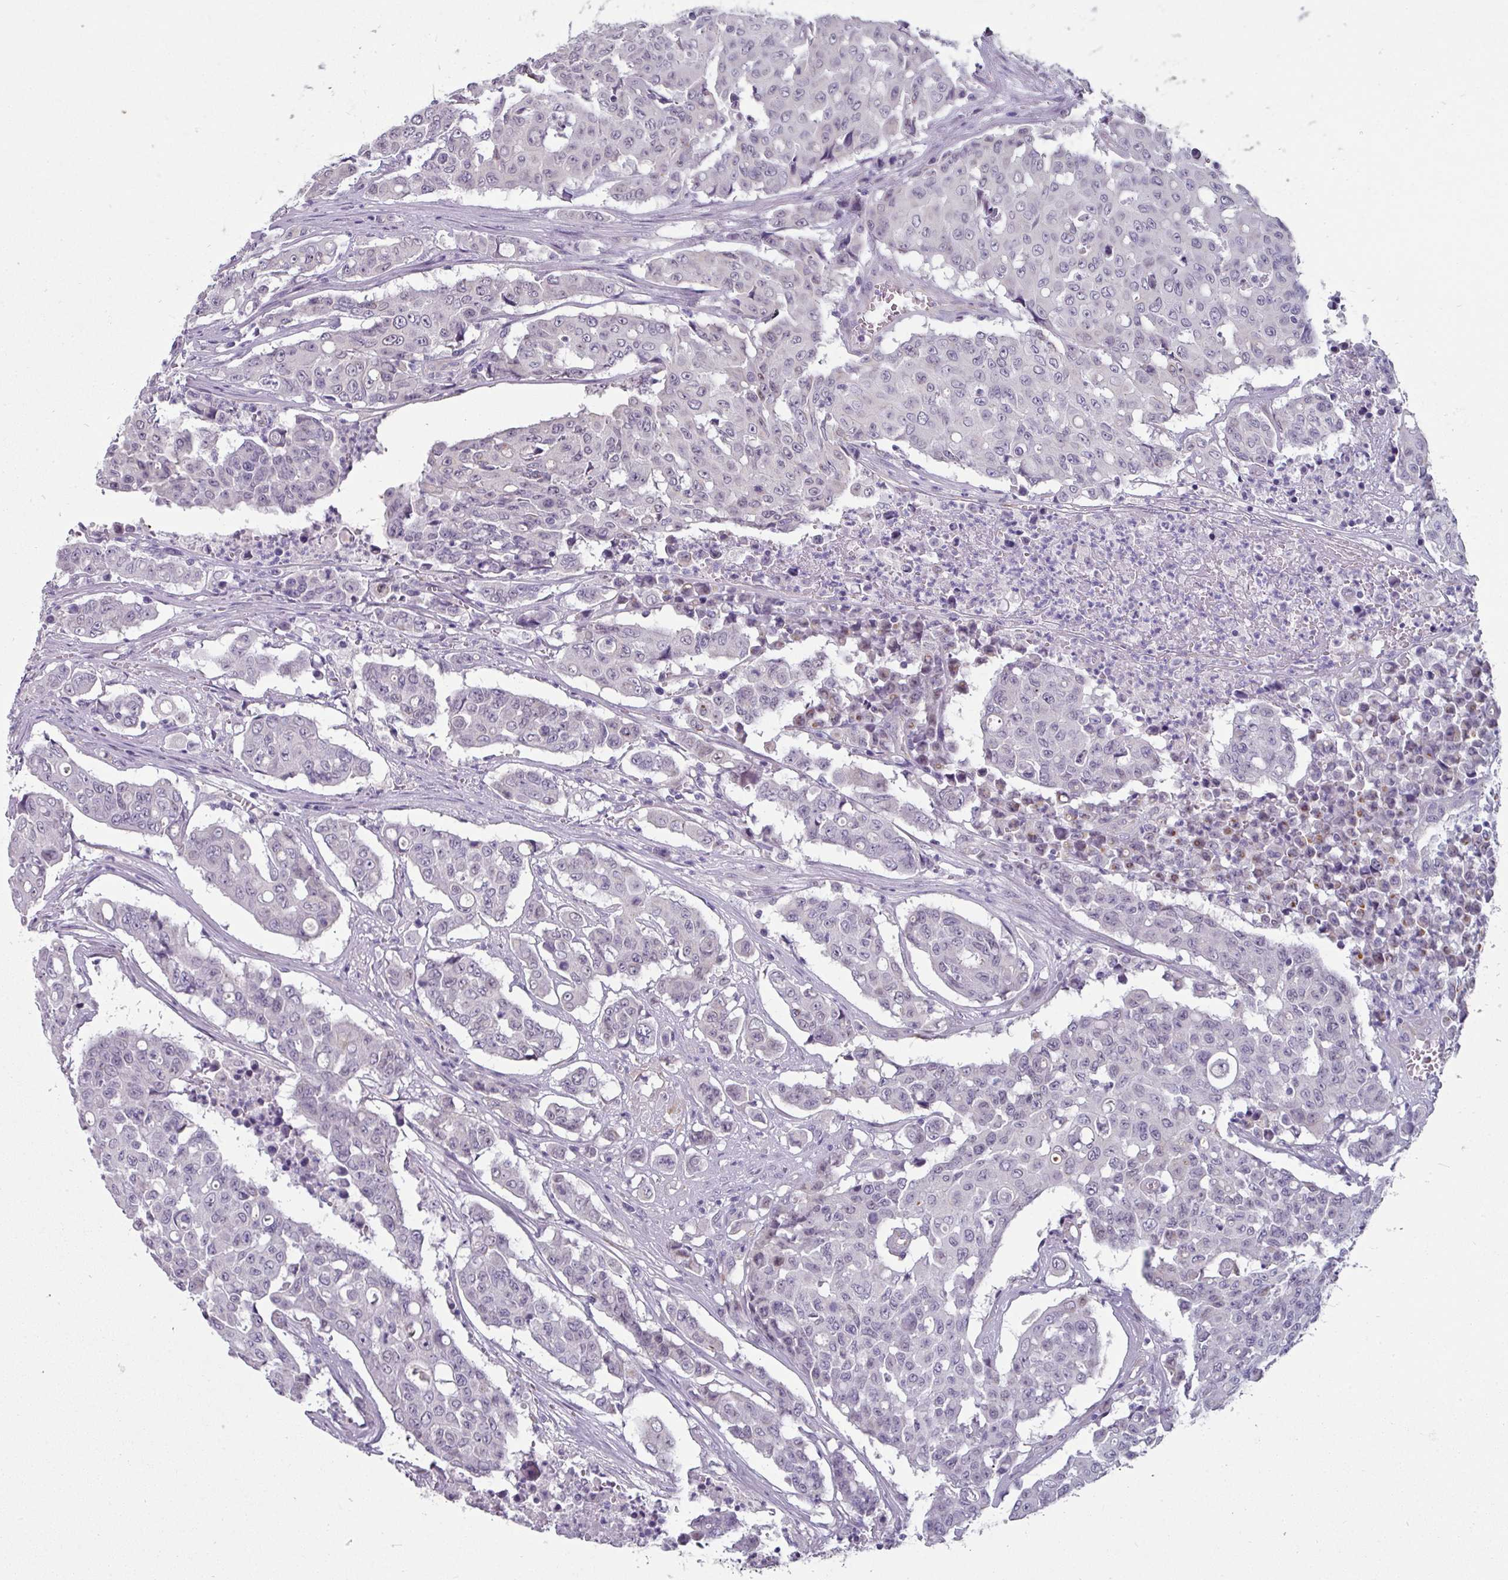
{"staining": {"intensity": "negative", "quantity": "none", "location": "none"}, "tissue": "colorectal cancer", "cell_type": "Tumor cells", "image_type": "cancer", "snomed": [{"axis": "morphology", "description": "Adenocarcinoma, NOS"}, {"axis": "topography", "description": "Colon"}], "caption": "Immunohistochemistry image of human colorectal cancer stained for a protein (brown), which exhibits no expression in tumor cells.", "gene": "EYA3", "patient": {"sex": "male", "age": 51}}